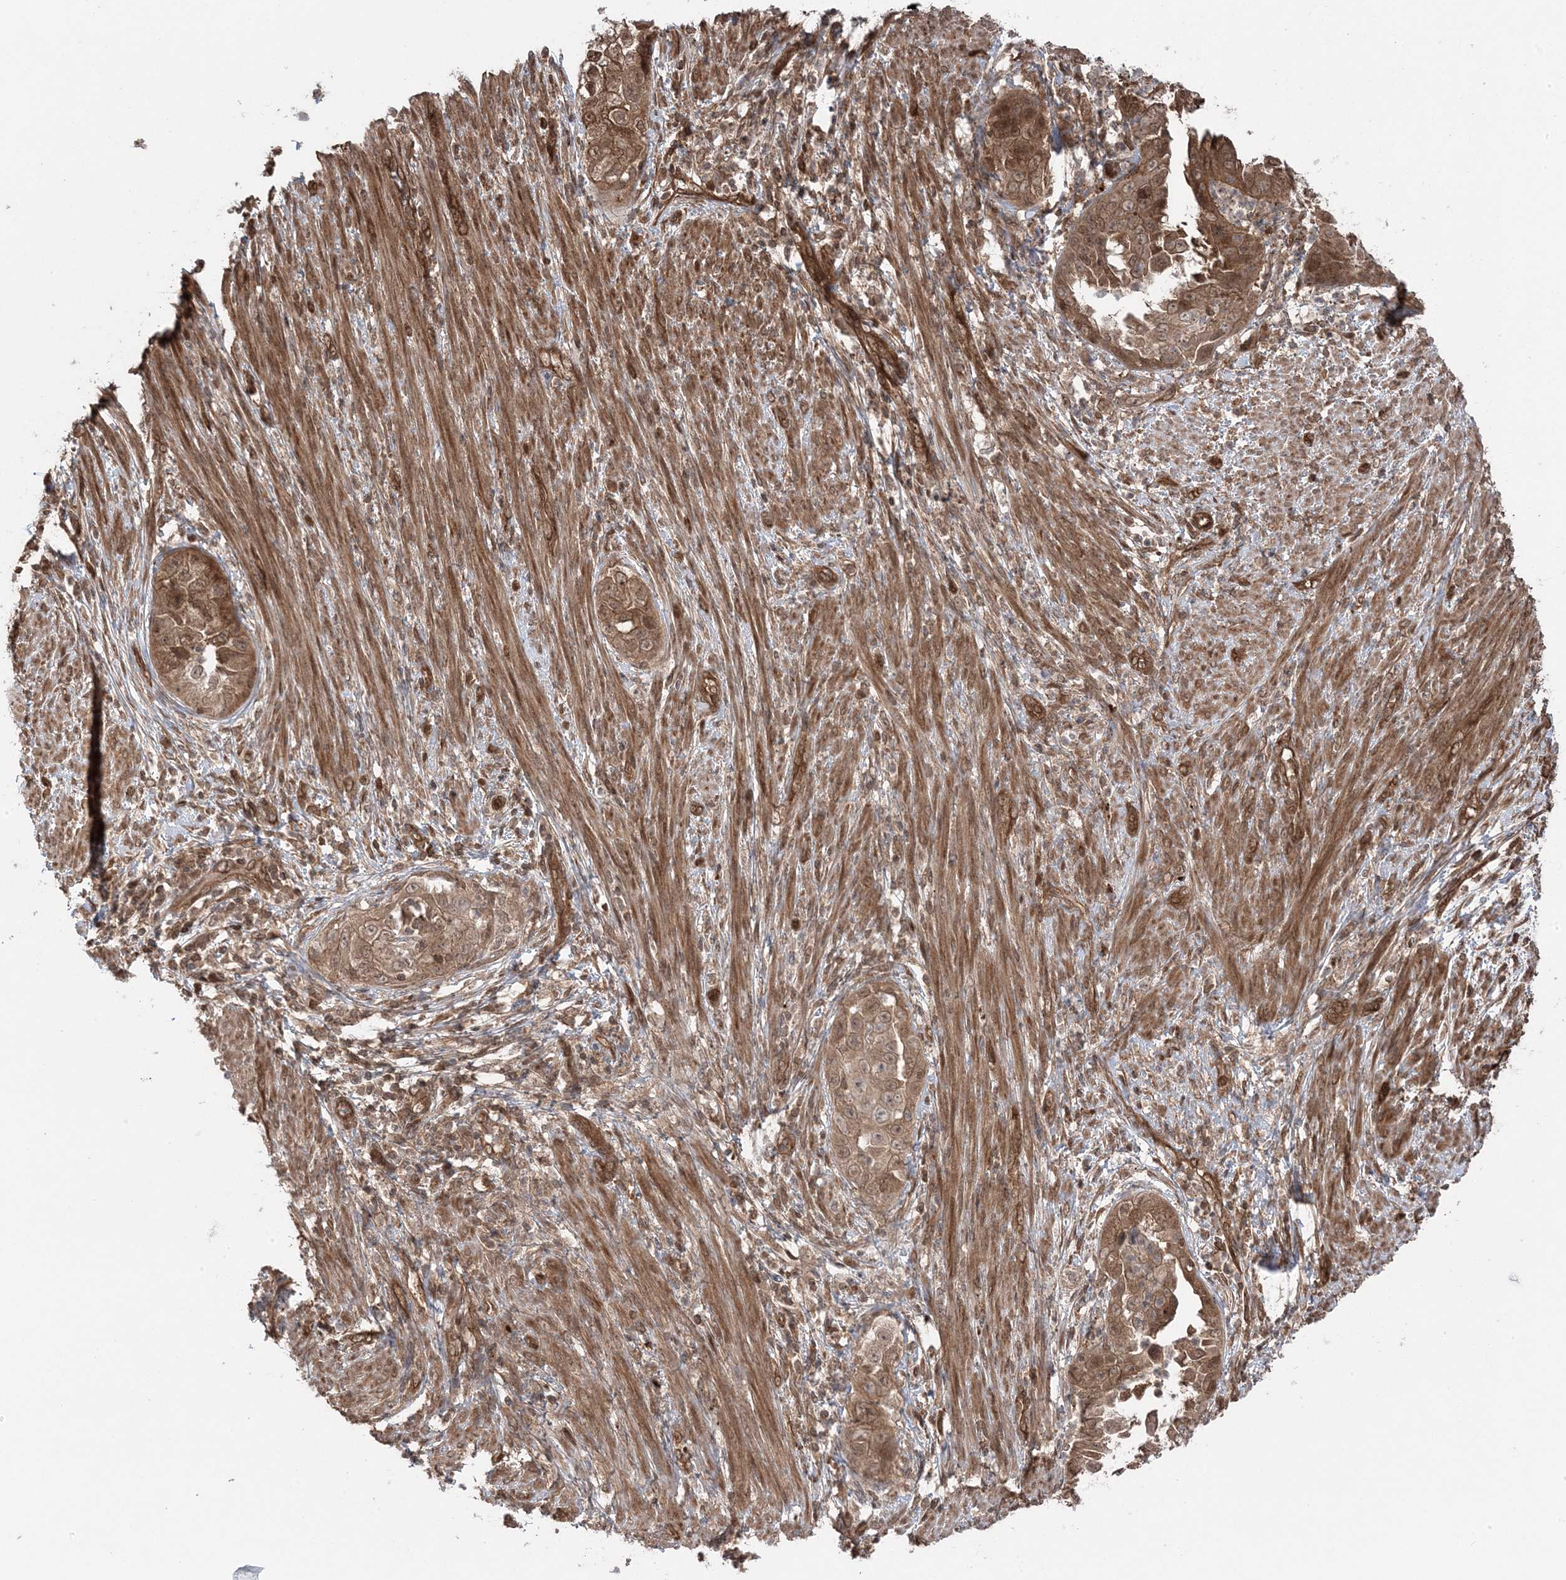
{"staining": {"intensity": "moderate", "quantity": ">75%", "location": "cytoplasmic/membranous"}, "tissue": "endometrial cancer", "cell_type": "Tumor cells", "image_type": "cancer", "snomed": [{"axis": "morphology", "description": "Adenocarcinoma, NOS"}, {"axis": "topography", "description": "Endometrium"}], "caption": "Approximately >75% of tumor cells in endometrial cancer (adenocarcinoma) display moderate cytoplasmic/membranous protein staining as visualized by brown immunohistochemical staining.", "gene": "MAPK1IP1L", "patient": {"sex": "female", "age": 85}}